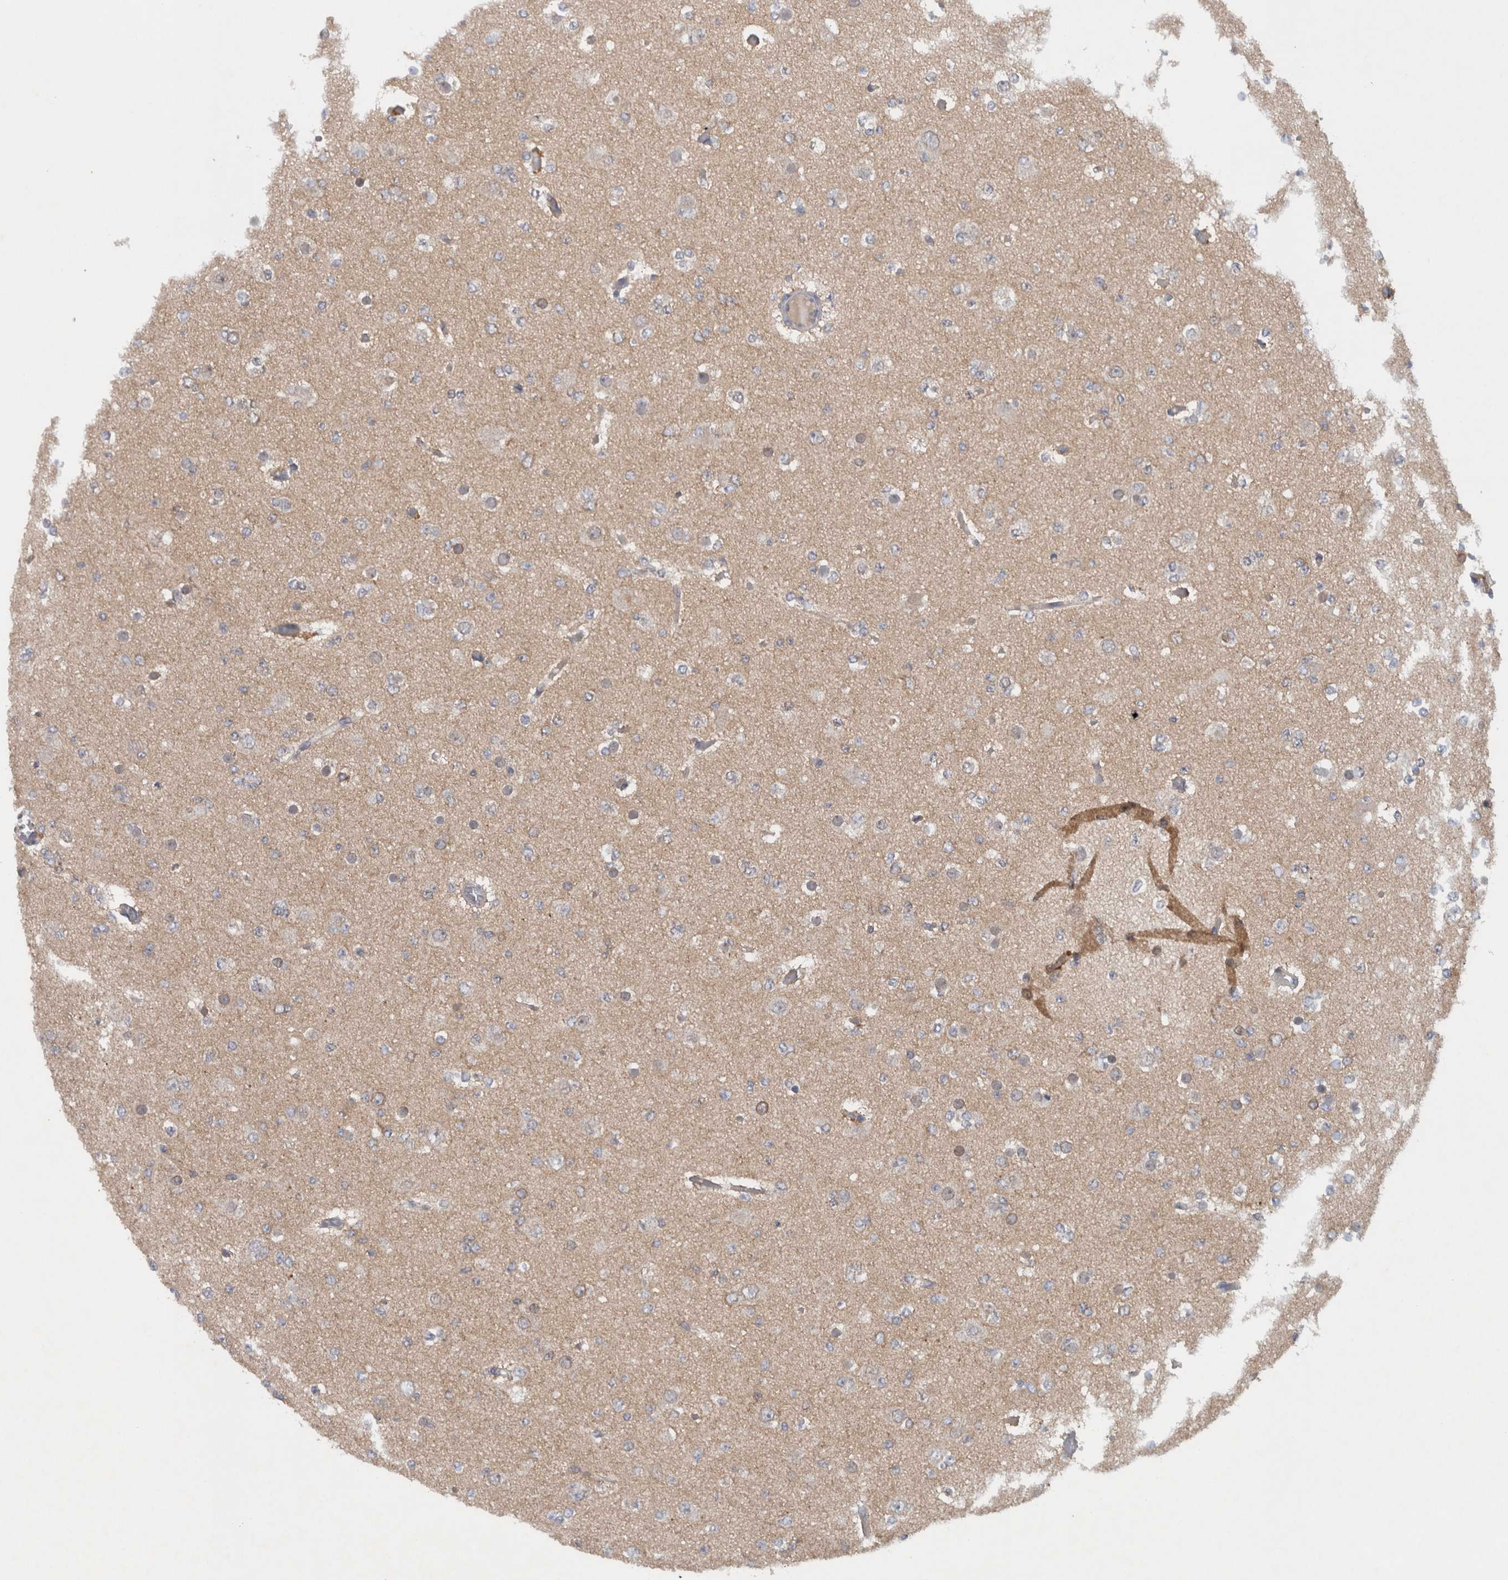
{"staining": {"intensity": "weak", "quantity": "<25%", "location": "cytoplasmic/membranous"}, "tissue": "glioma", "cell_type": "Tumor cells", "image_type": "cancer", "snomed": [{"axis": "morphology", "description": "Glioma, malignant, Low grade"}, {"axis": "topography", "description": "Brain"}], "caption": "The IHC image has no significant staining in tumor cells of low-grade glioma (malignant) tissue. Nuclei are stained in blue.", "gene": "SCARA5", "patient": {"sex": "female", "age": 22}}